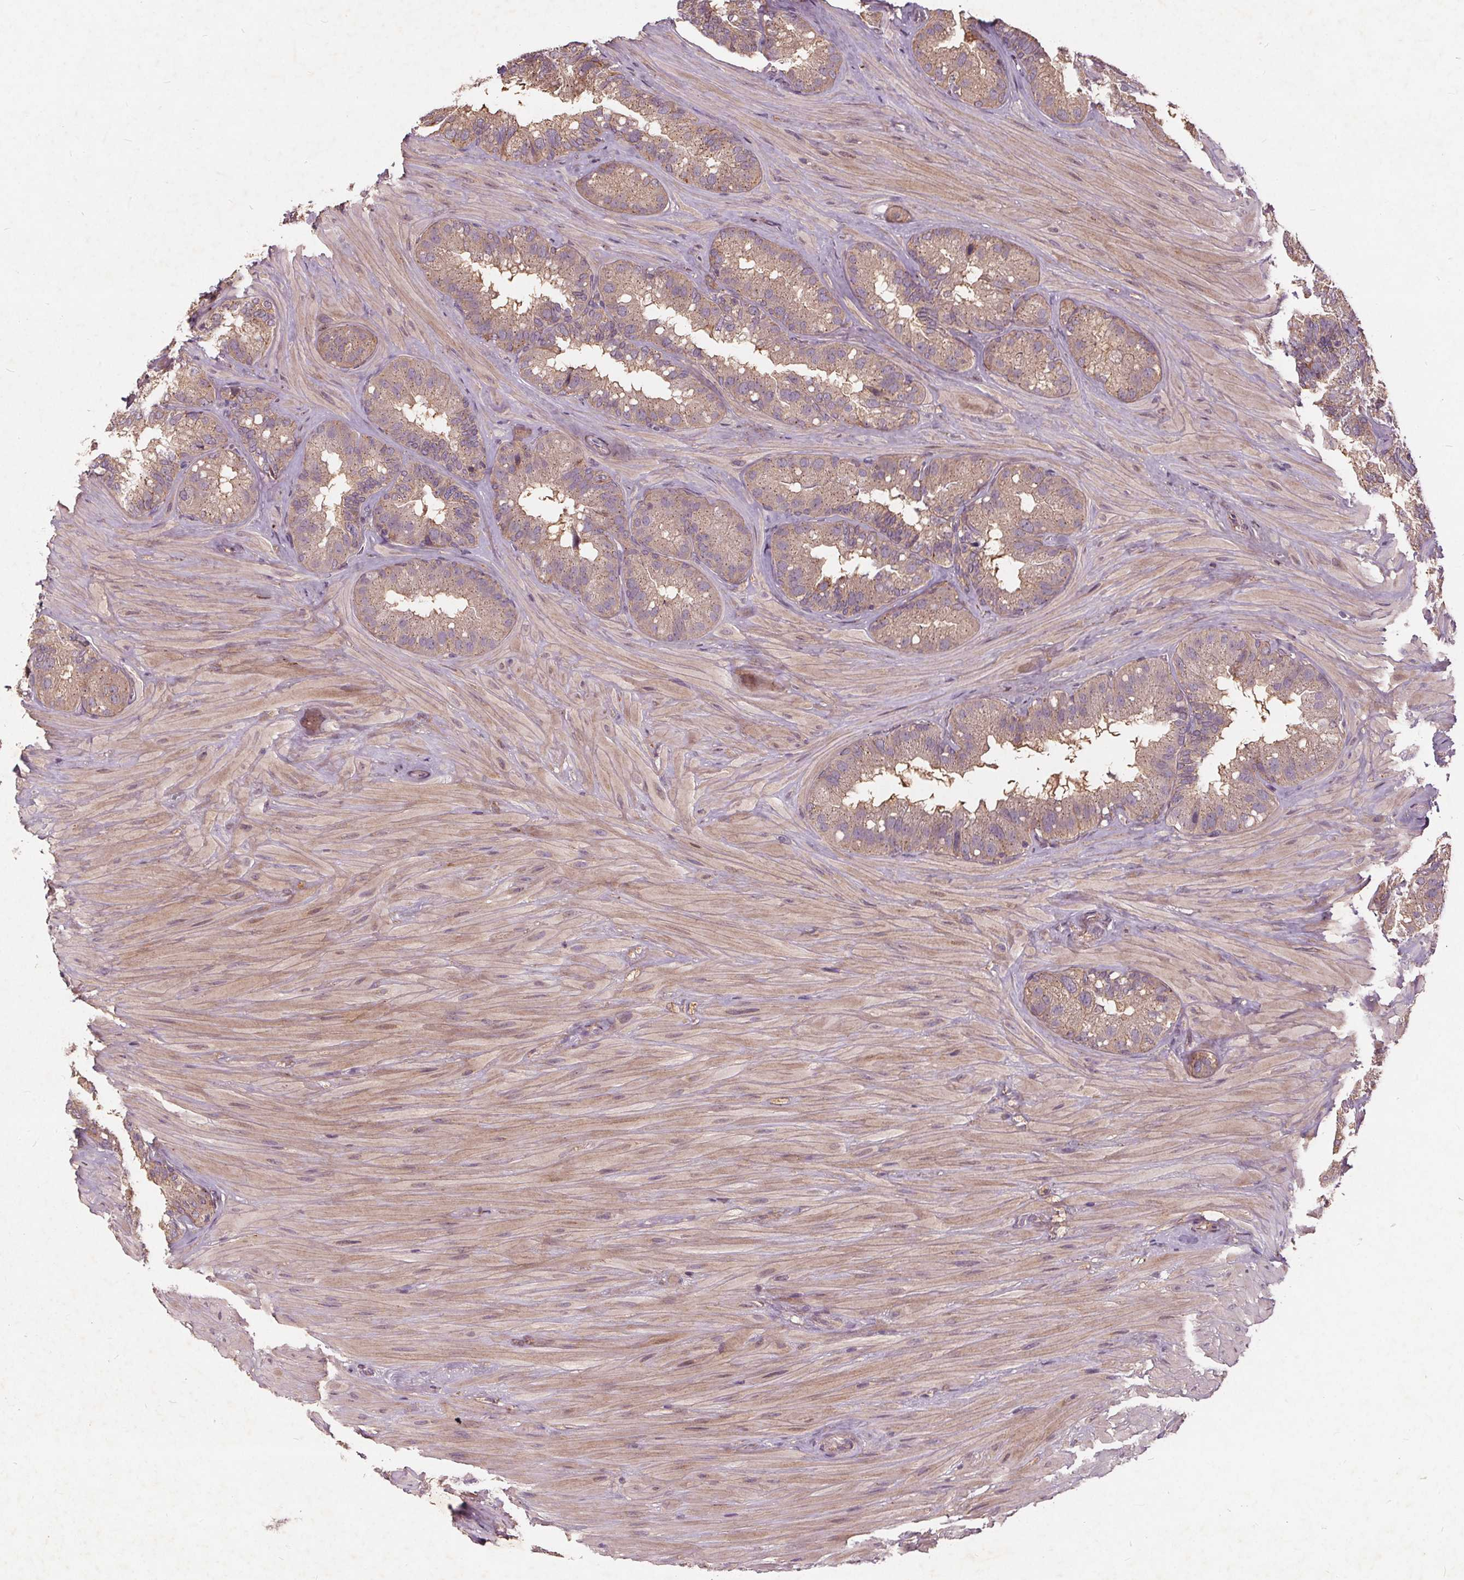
{"staining": {"intensity": "weak", "quantity": "<25%", "location": "cytoplasmic/membranous"}, "tissue": "seminal vesicle", "cell_type": "Glandular cells", "image_type": "normal", "snomed": [{"axis": "morphology", "description": "Normal tissue, NOS"}, {"axis": "topography", "description": "Seminal veicle"}], "caption": "DAB (3,3'-diaminobenzidine) immunohistochemical staining of benign human seminal vesicle shows no significant staining in glandular cells. The staining was performed using DAB to visualize the protein expression in brown, while the nuclei were stained in blue with hematoxylin (Magnification: 20x).", "gene": "CSNK1G2", "patient": {"sex": "male", "age": 60}}